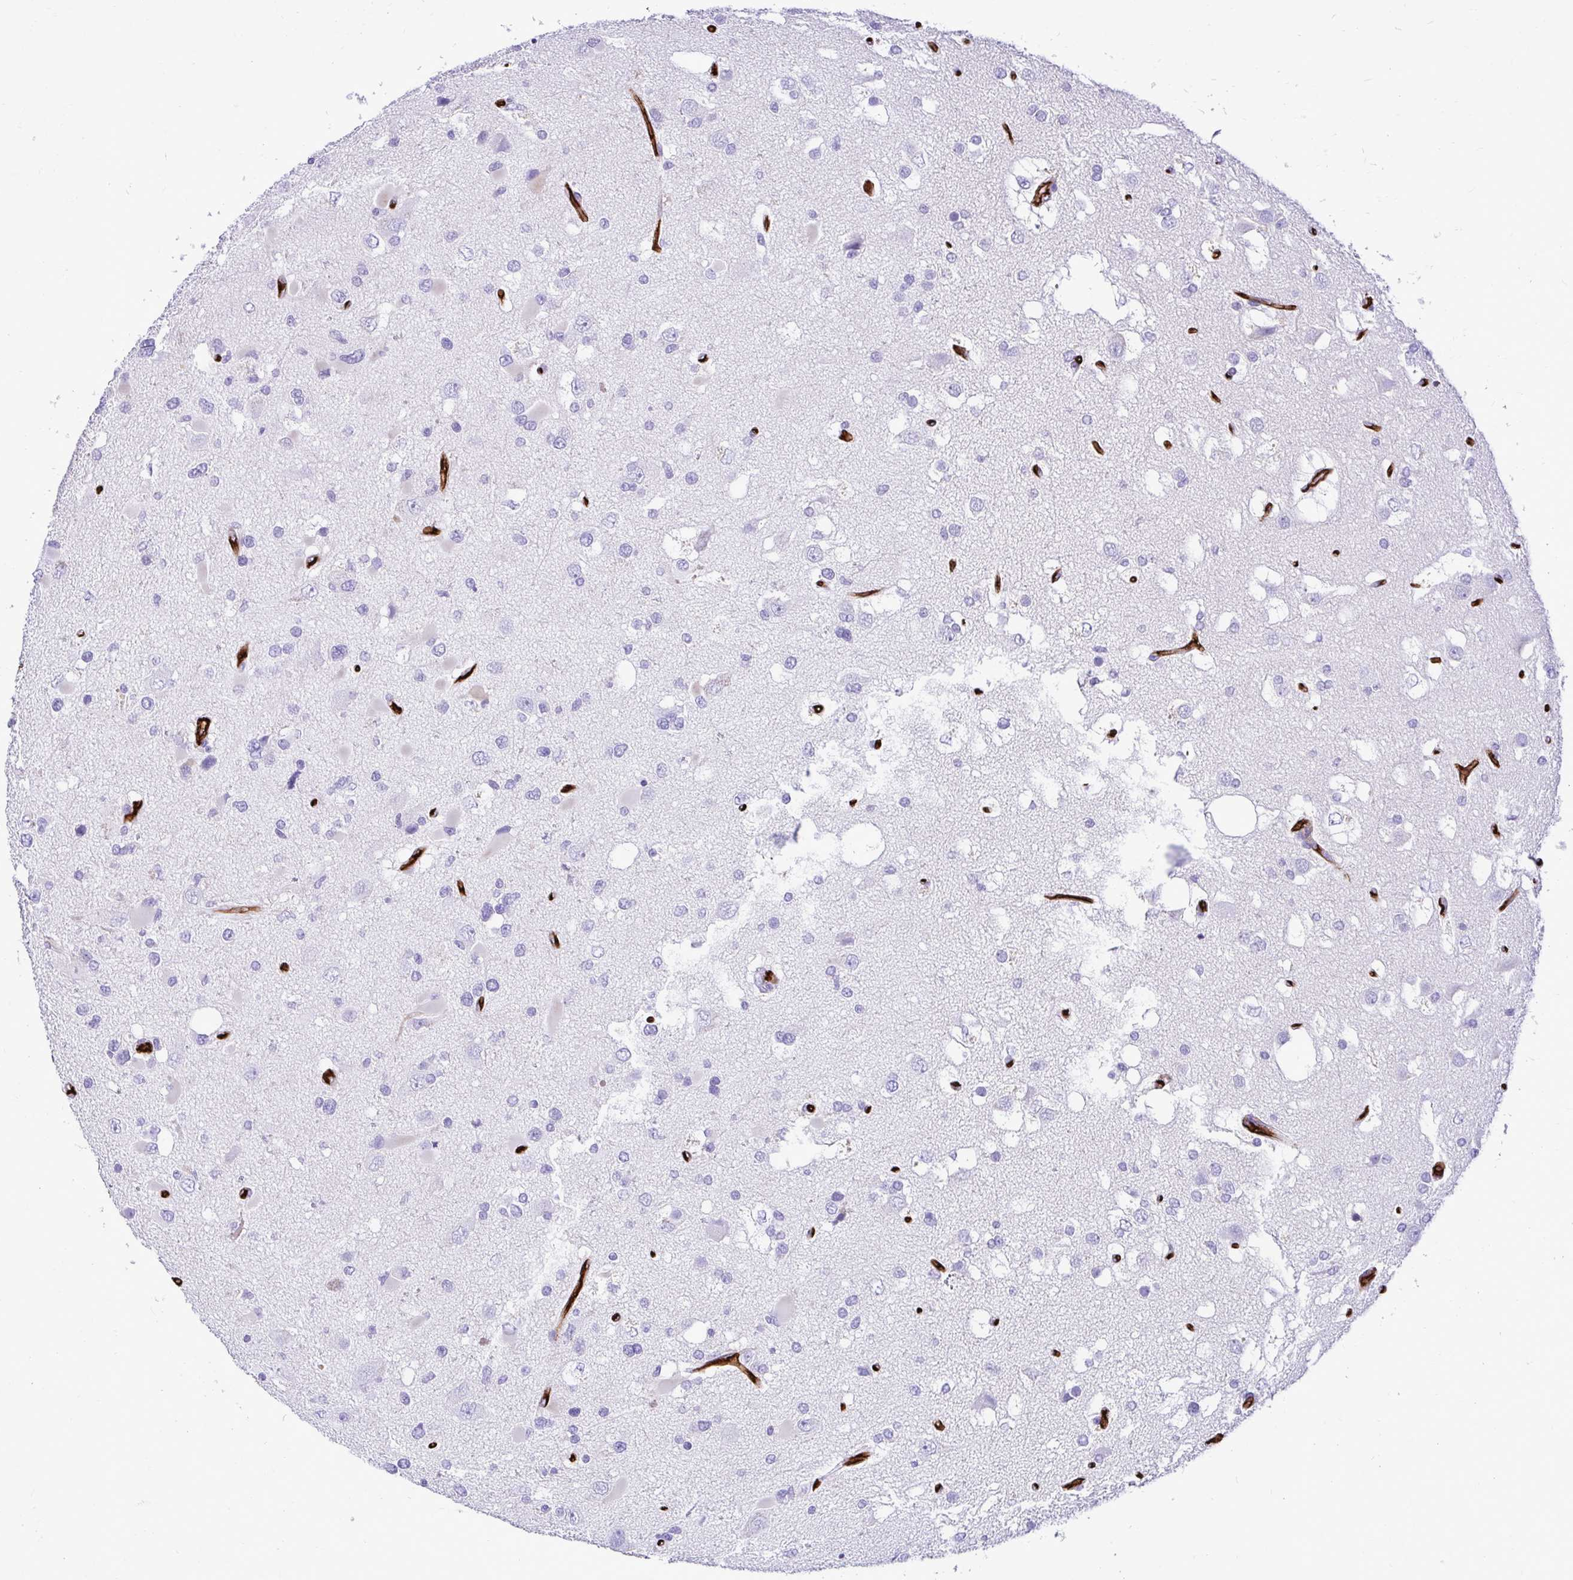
{"staining": {"intensity": "negative", "quantity": "none", "location": "none"}, "tissue": "glioma", "cell_type": "Tumor cells", "image_type": "cancer", "snomed": [{"axis": "morphology", "description": "Glioma, malignant, High grade"}, {"axis": "topography", "description": "Brain"}], "caption": "Tumor cells show no significant protein positivity in glioma. (Brightfield microscopy of DAB (3,3'-diaminobenzidine) immunohistochemistry (IHC) at high magnification).", "gene": "ABCG2", "patient": {"sex": "male", "age": 53}}